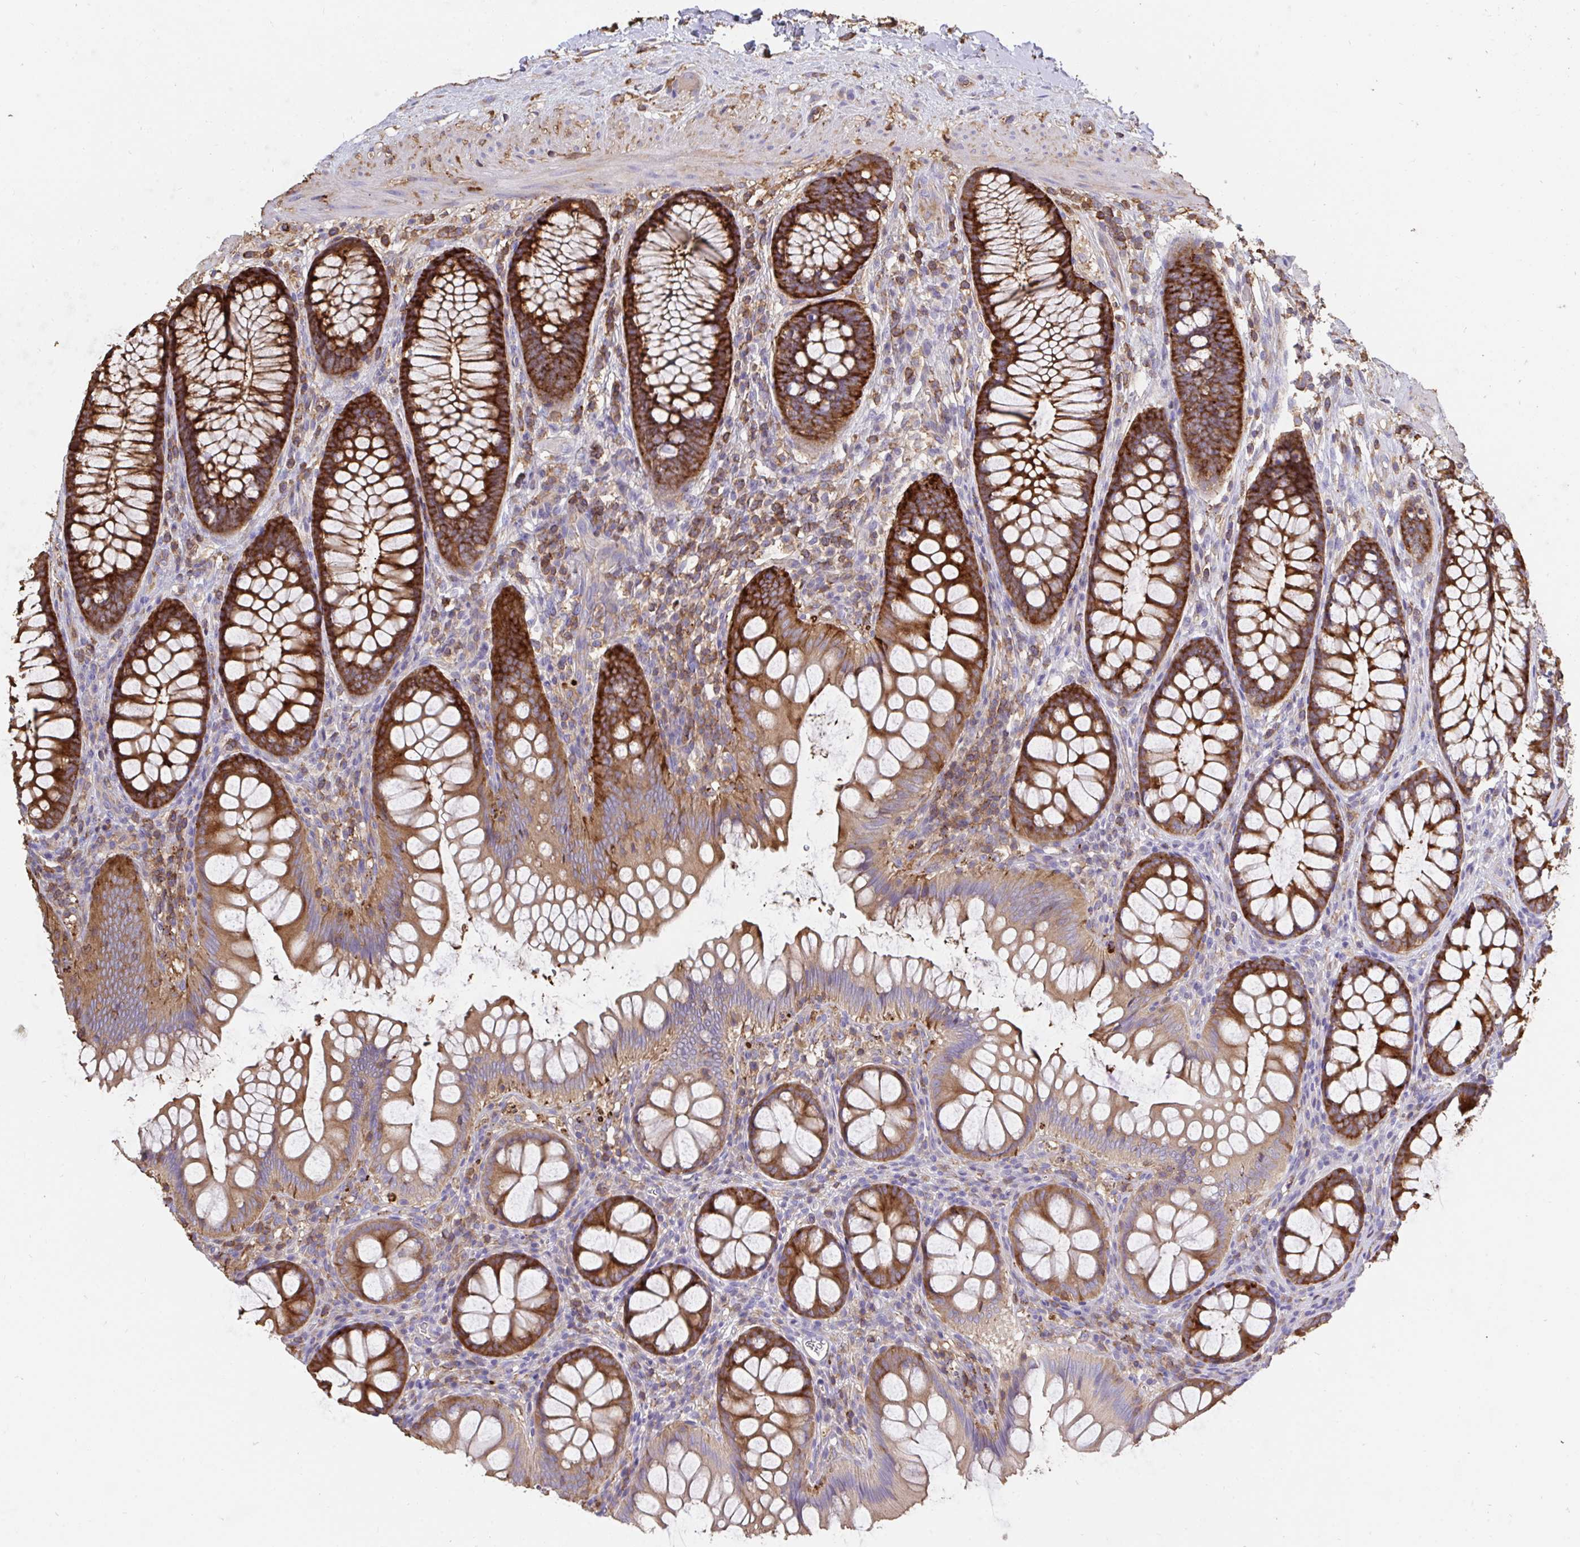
{"staining": {"intensity": "weak", "quantity": "25%-75%", "location": "cytoplasmic/membranous"}, "tissue": "colon", "cell_type": "Endothelial cells", "image_type": "normal", "snomed": [{"axis": "morphology", "description": "Normal tissue, NOS"}, {"axis": "morphology", "description": "Adenoma, NOS"}, {"axis": "topography", "description": "Soft tissue"}, {"axis": "topography", "description": "Colon"}], "caption": "Immunohistochemical staining of unremarkable human colon displays 25%-75% levels of weak cytoplasmic/membranous protein expression in about 25%-75% of endothelial cells.", "gene": "CFL1", "patient": {"sex": "male", "age": 47}}